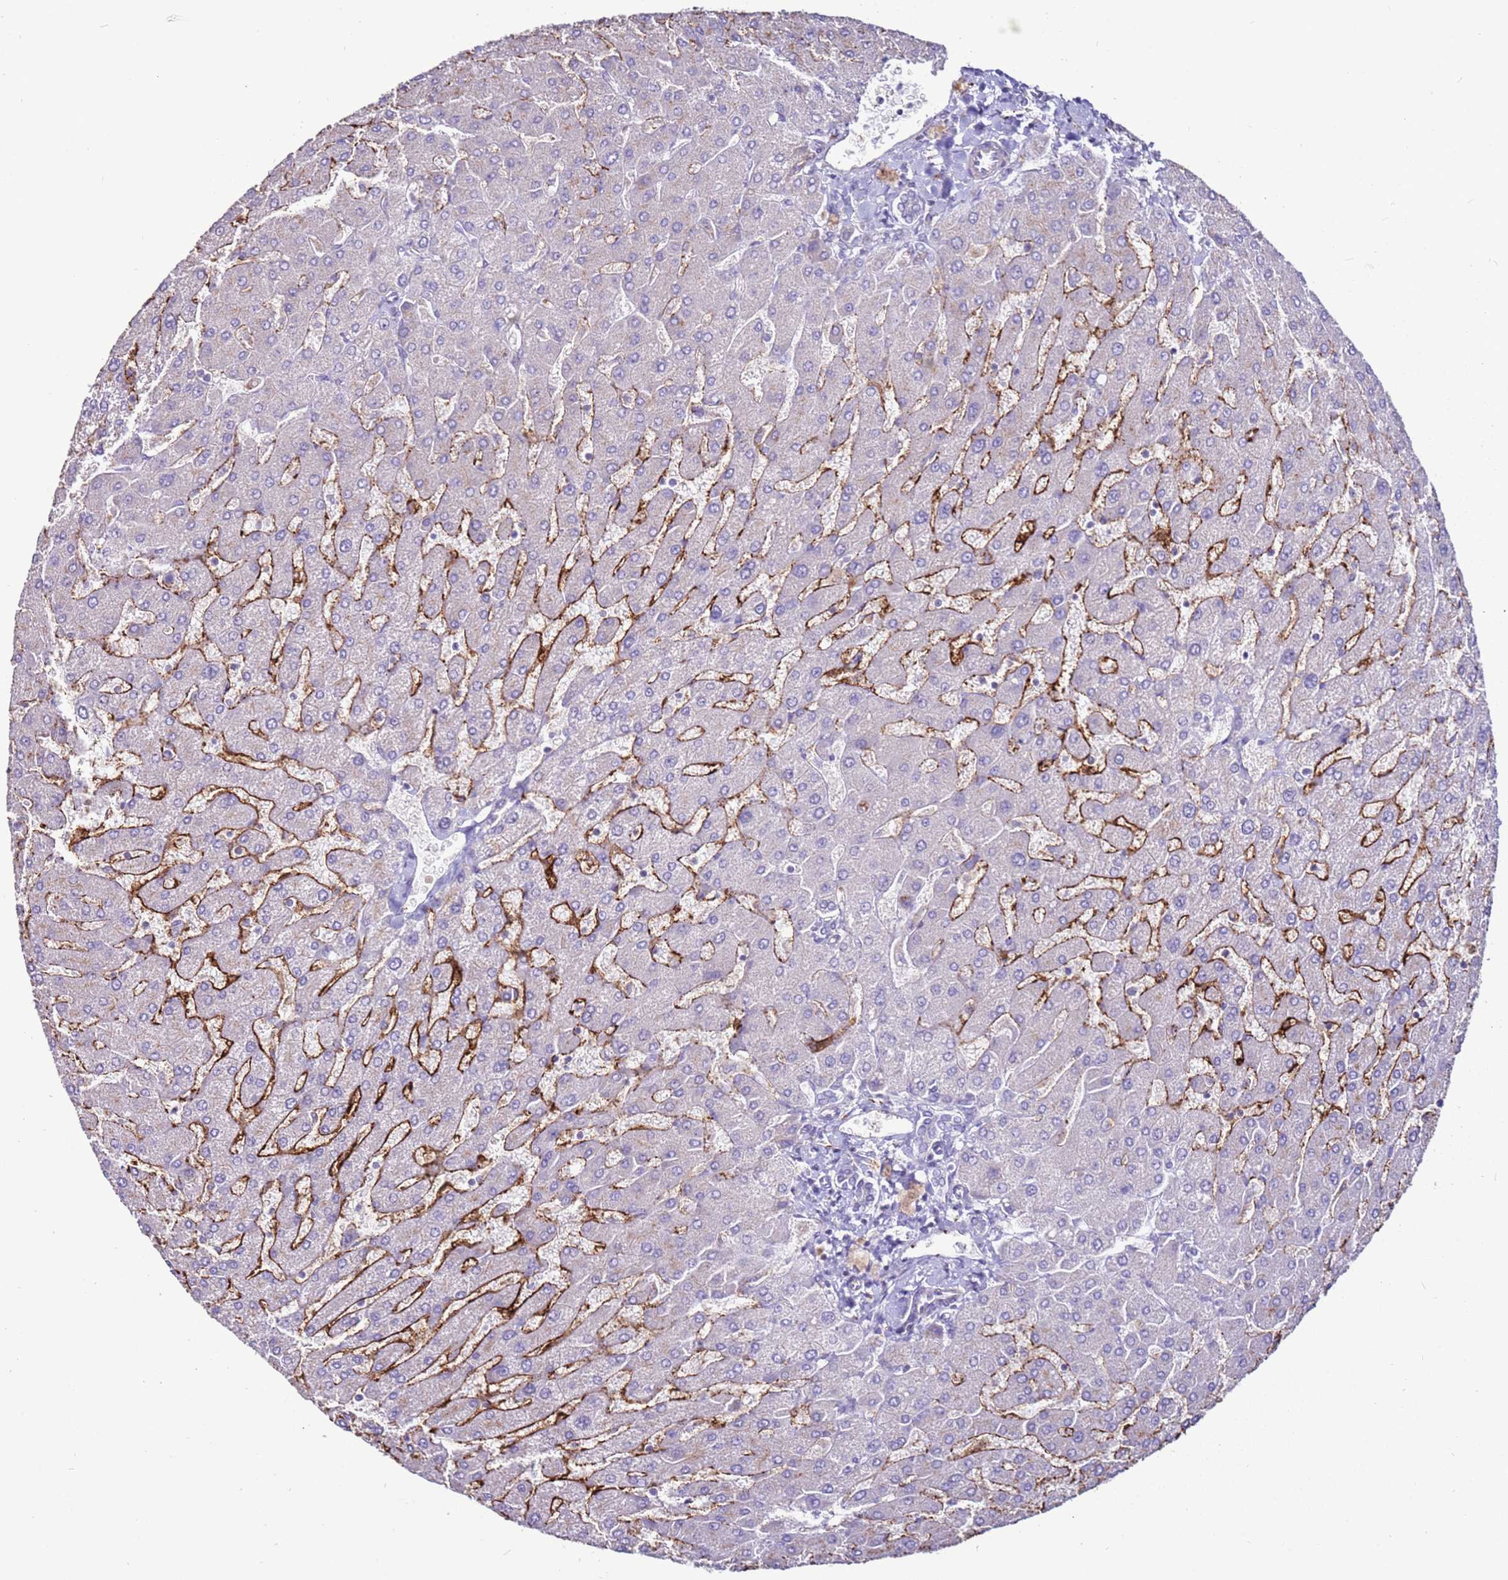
{"staining": {"intensity": "negative", "quantity": "none", "location": "none"}, "tissue": "liver", "cell_type": "Cholangiocytes", "image_type": "normal", "snomed": [{"axis": "morphology", "description": "Normal tissue, NOS"}, {"axis": "topography", "description": "Liver"}], "caption": "This is an immunohistochemistry micrograph of unremarkable liver. There is no expression in cholangiocytes.", "gene": "CLEC4M", "patient": {"sex": "male", "age": 55}}